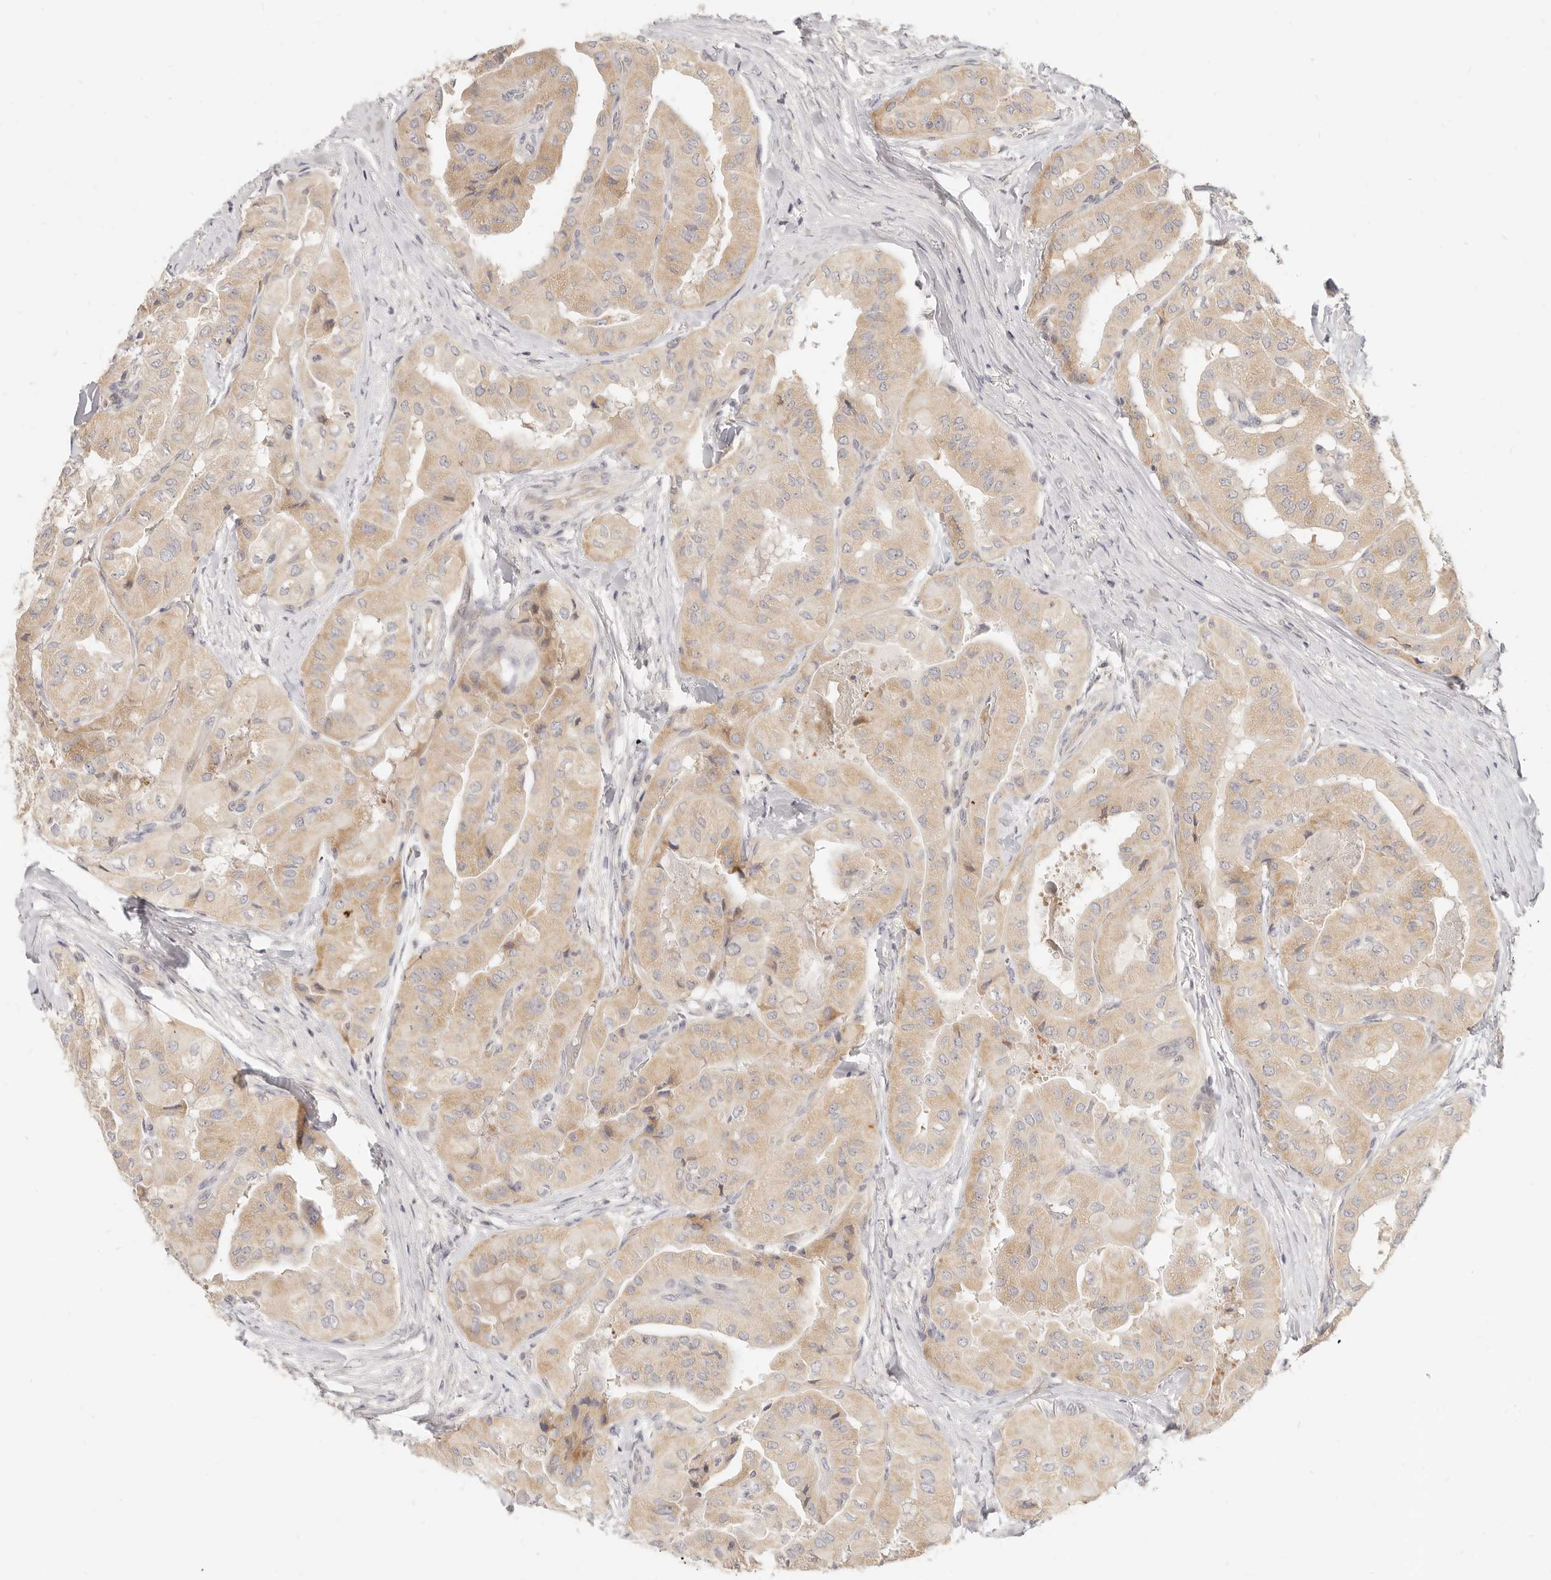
{"staining": {"intensity": "weak", "quantity": ">75%", "location": "cytoplasmic/membranous"}, "tissue": "thyroid cancer", "cell_type": "Tumor cells", "image_type": "cancer", "snomed": [{"axis": "morphology", "description": "Papillary adenocarcinoma, NOS"}, {"axis": "topography", "description": "Thyroid gland"}], "caption": "Immunohistochemical staining of thyroid cancer displays low levels of weak cytoplasmic/membranous positivity in approximately >75% of tumor cells.", "gene": "LTB4R2", "patient": {"sex": "female", "age": 59}}